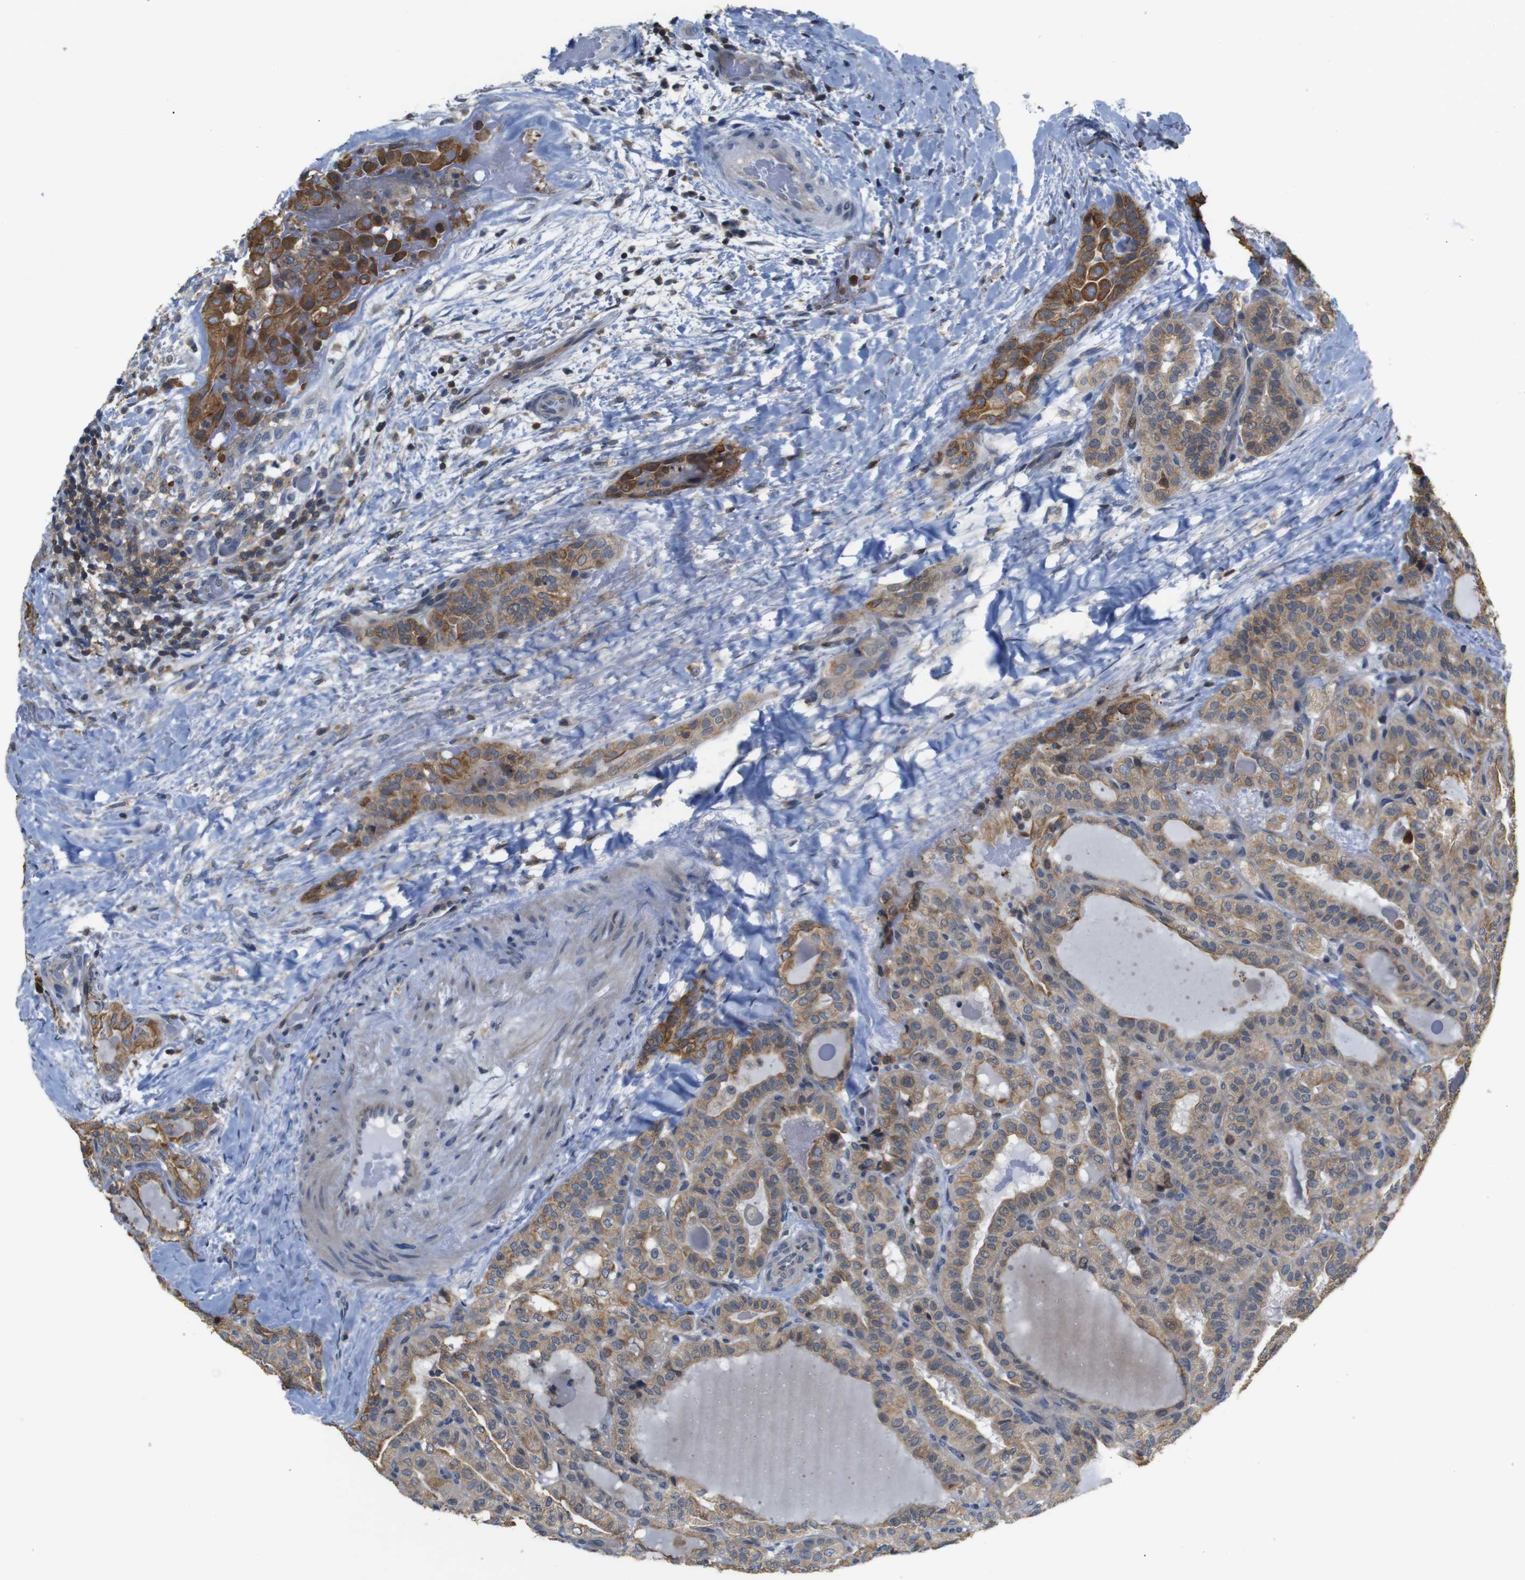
{"staining": {"intensity": "moderate", "quantity": ">75%", "location": "cytoplasmic/membranous"}, "tissue": "thyroid cancer", "cell_type": "Tumor cells", "image_type": "cancer", "snomed": [{"axis": "morphology", "description": "Papillary adenocarcinoma, NOS"}, {"axis": "topography", "description": "Thyroid gland"}], "caption": "High-power microscopy captured an immunohistochemistry (IHC) histopathology image of papillary adenocarcinoma (thyroid), revealing moderate cytoplasmic/membranous expression in about >75% of tumor cells. Immunohistochemistry stains the protein in brown and the nuclei are stained blue.", "gene": "BRWD3", "patient": {"sex": "male", "age": 77}}